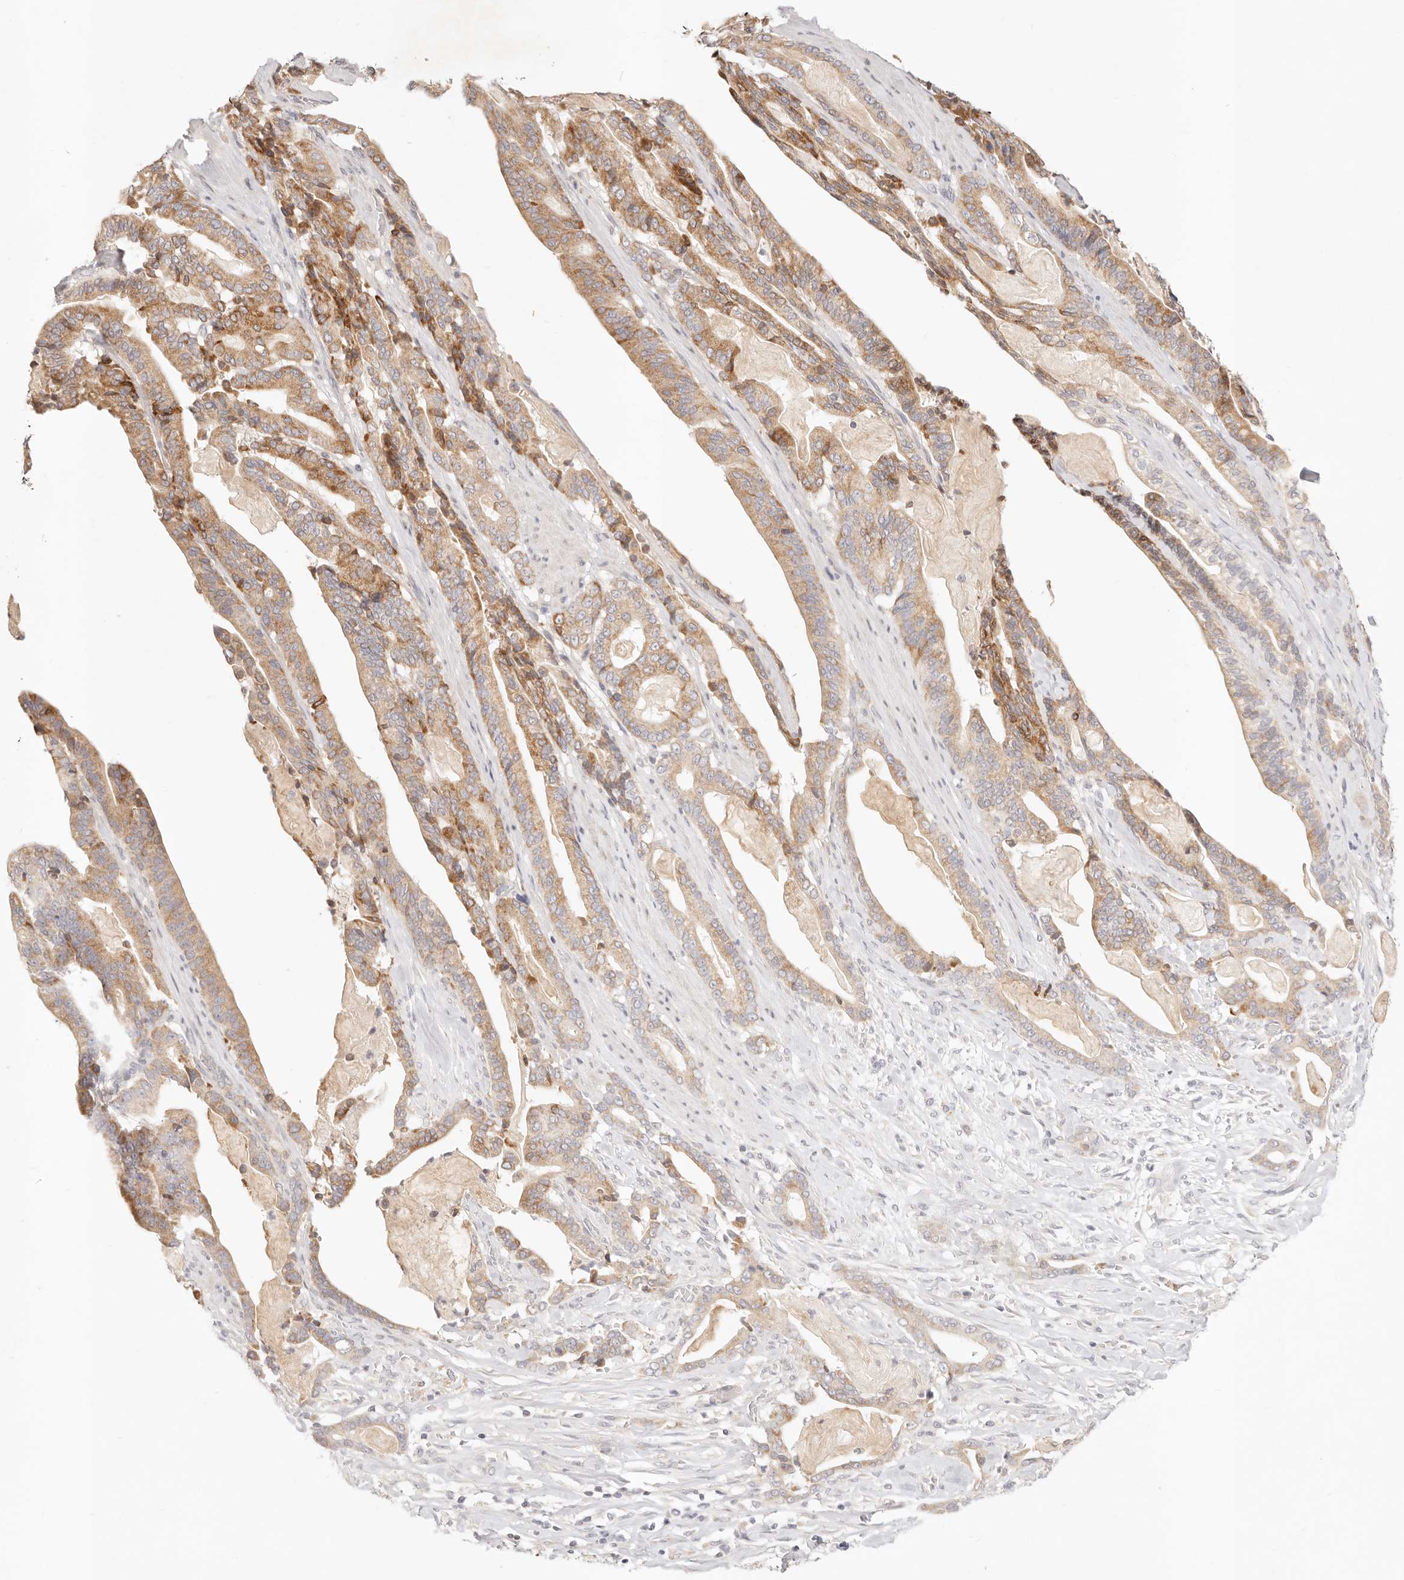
{"staining": {"intensity": "moderate", "quantity": ">75%", "location": "cytoplasmic/membranous"}, "tissue": "pancreatic cancer", "cell_type": "Tumor cells", "image_type": "cancer", "snomed": [{"axis": "morphology", "description": "Adenocarcinoma, NOS"}, {"axis": "topography", "description": "Pancreas"}], "caption": "Pancreatic cancer (adenocarcinoma) stained with a protein marker exhibits moderate staining in tumor cells.", "gene": "GPR156", "patient": {"sex": "male", "age": 63}}